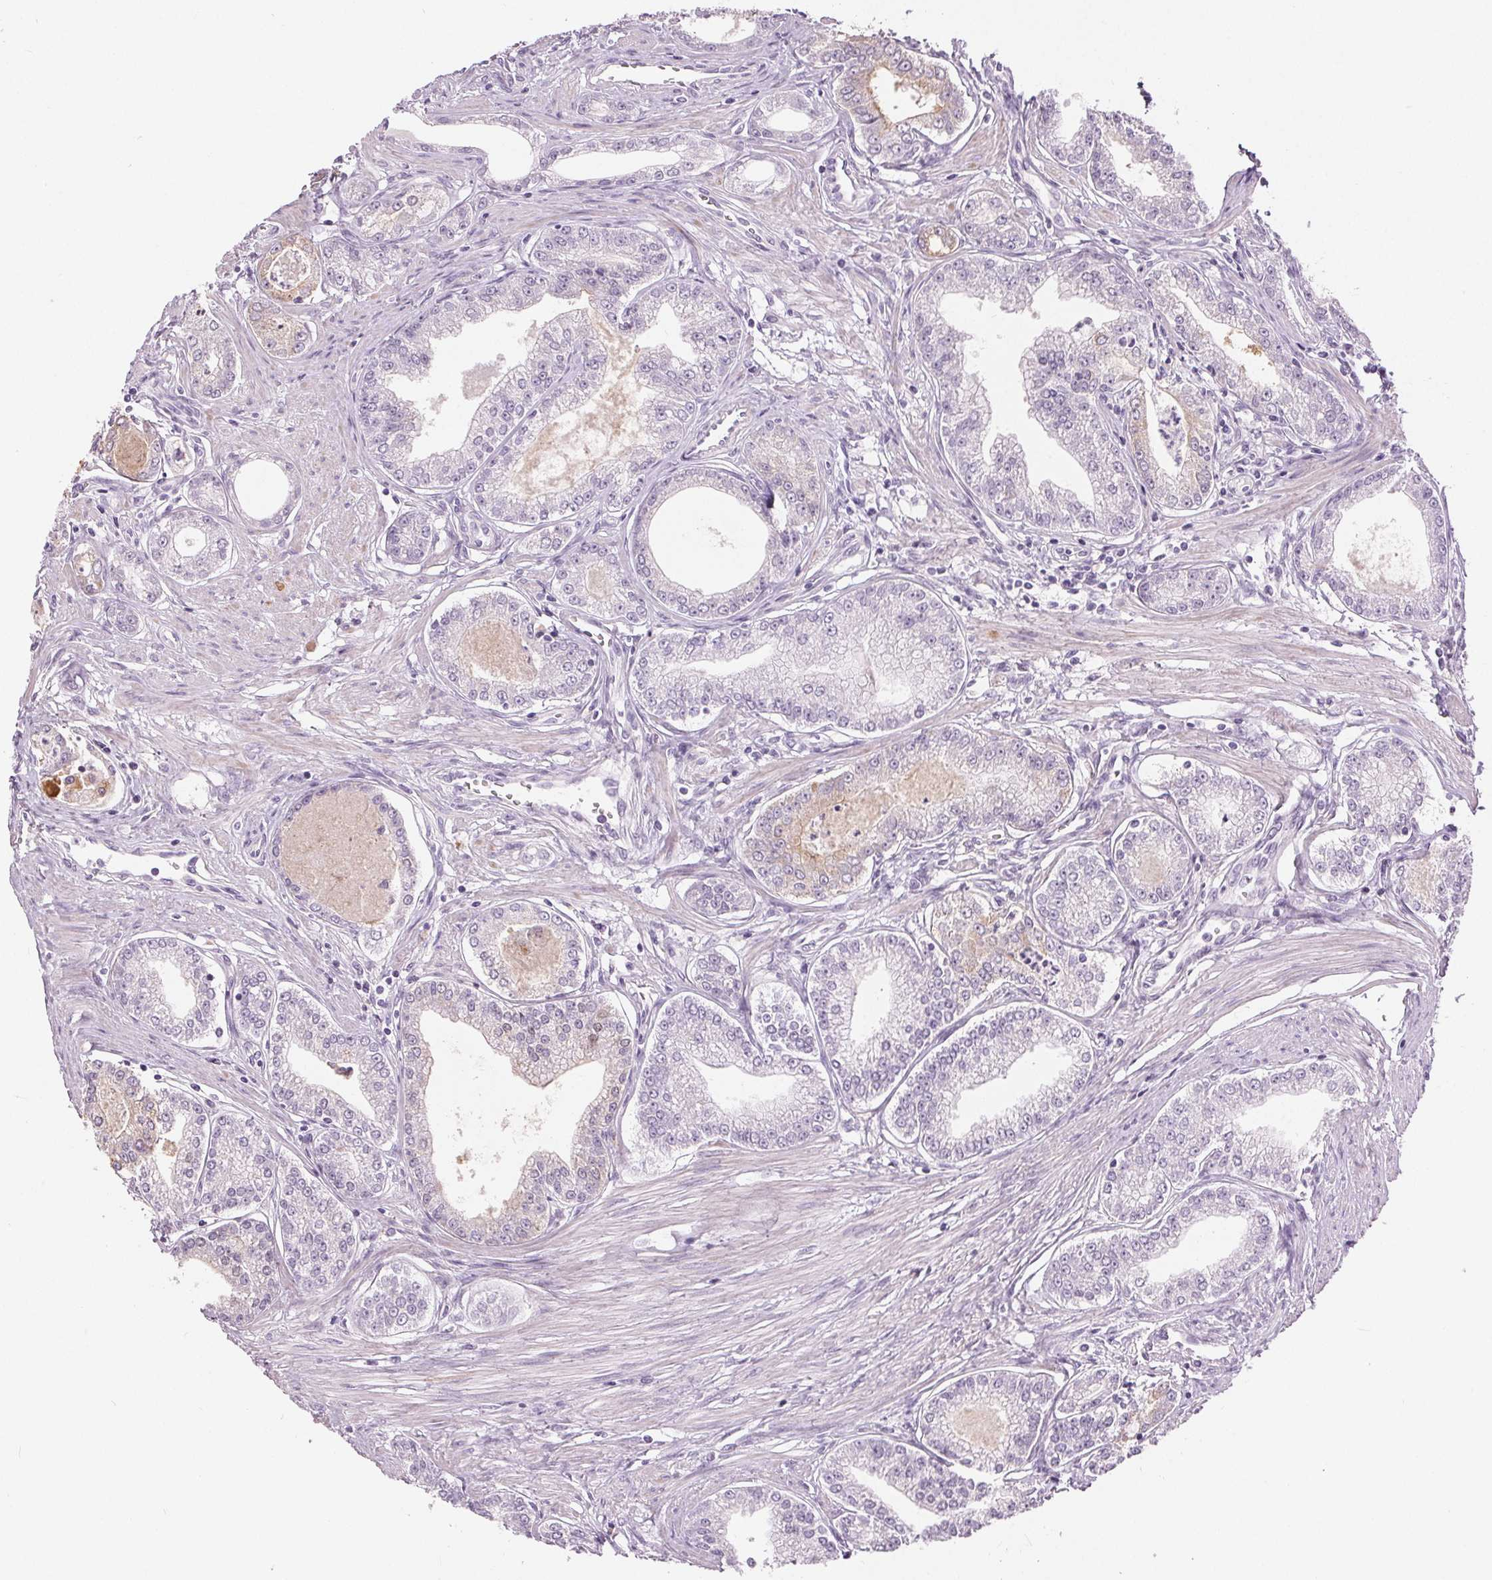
{"staining": {"intensity": "weak", "quantity": "<25%", "location": "cytoplasmic/membranous"}, "tissue": "prostate cancer", "cell_type": "Tumor cells", "image_type": "cancer", "snomed": [{"axis": "morphology", "description": "Adenocarcinoma, NOS"}, {"axis": "topography", "description": "Prostate"}], "caption": "An image of human prostate adenocarcinoma is negative for staining in tumor cells. The staining is performed using DAB (3,3'-diaminobenzidine) brown chromogen with nuclei counter-stained in using hematoxylin.", "gene": "MISP", "patient": {"sex": "male", "age": 71}}